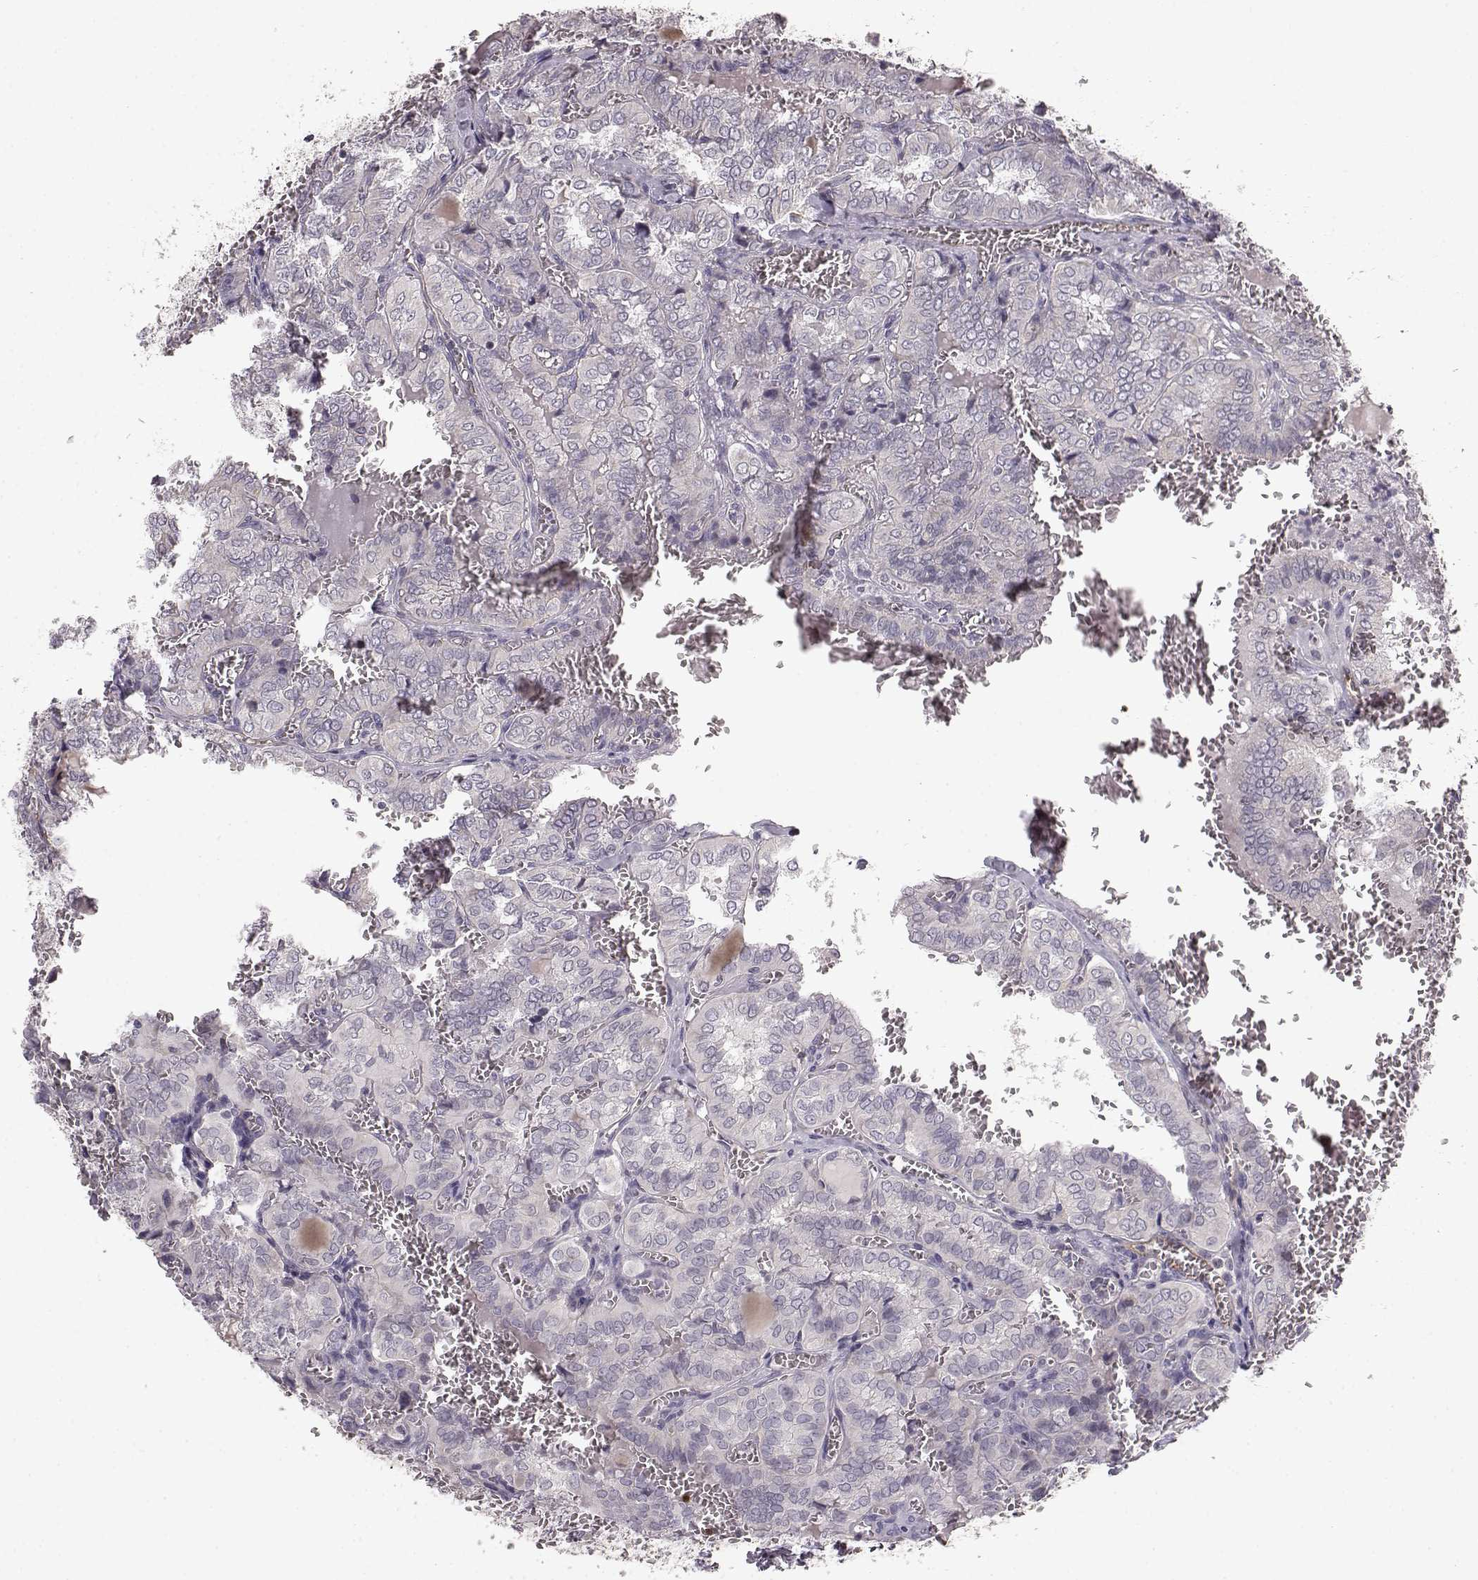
{"staining": {"intensity": "negative", "quantity": "none", "location": "none"}, "tissue": "thyroid cancer", "cell_type": "Tumor cells", "image_type": "cancer", "snomed": [{"axis": "morphology", "description": "Papillary adenocarcinoma, NOS"}, {"axis": "topography", "description": "Thyroid gland"}], "caption": "Tumor cells are negative for brown protein staining in thyroid papillary adenocarcinoma. (Immunohistochemistry, brightfield microscopy, high magnification).", "gene": "BACH2", "patient": {"sex": "female", "age": 41}}